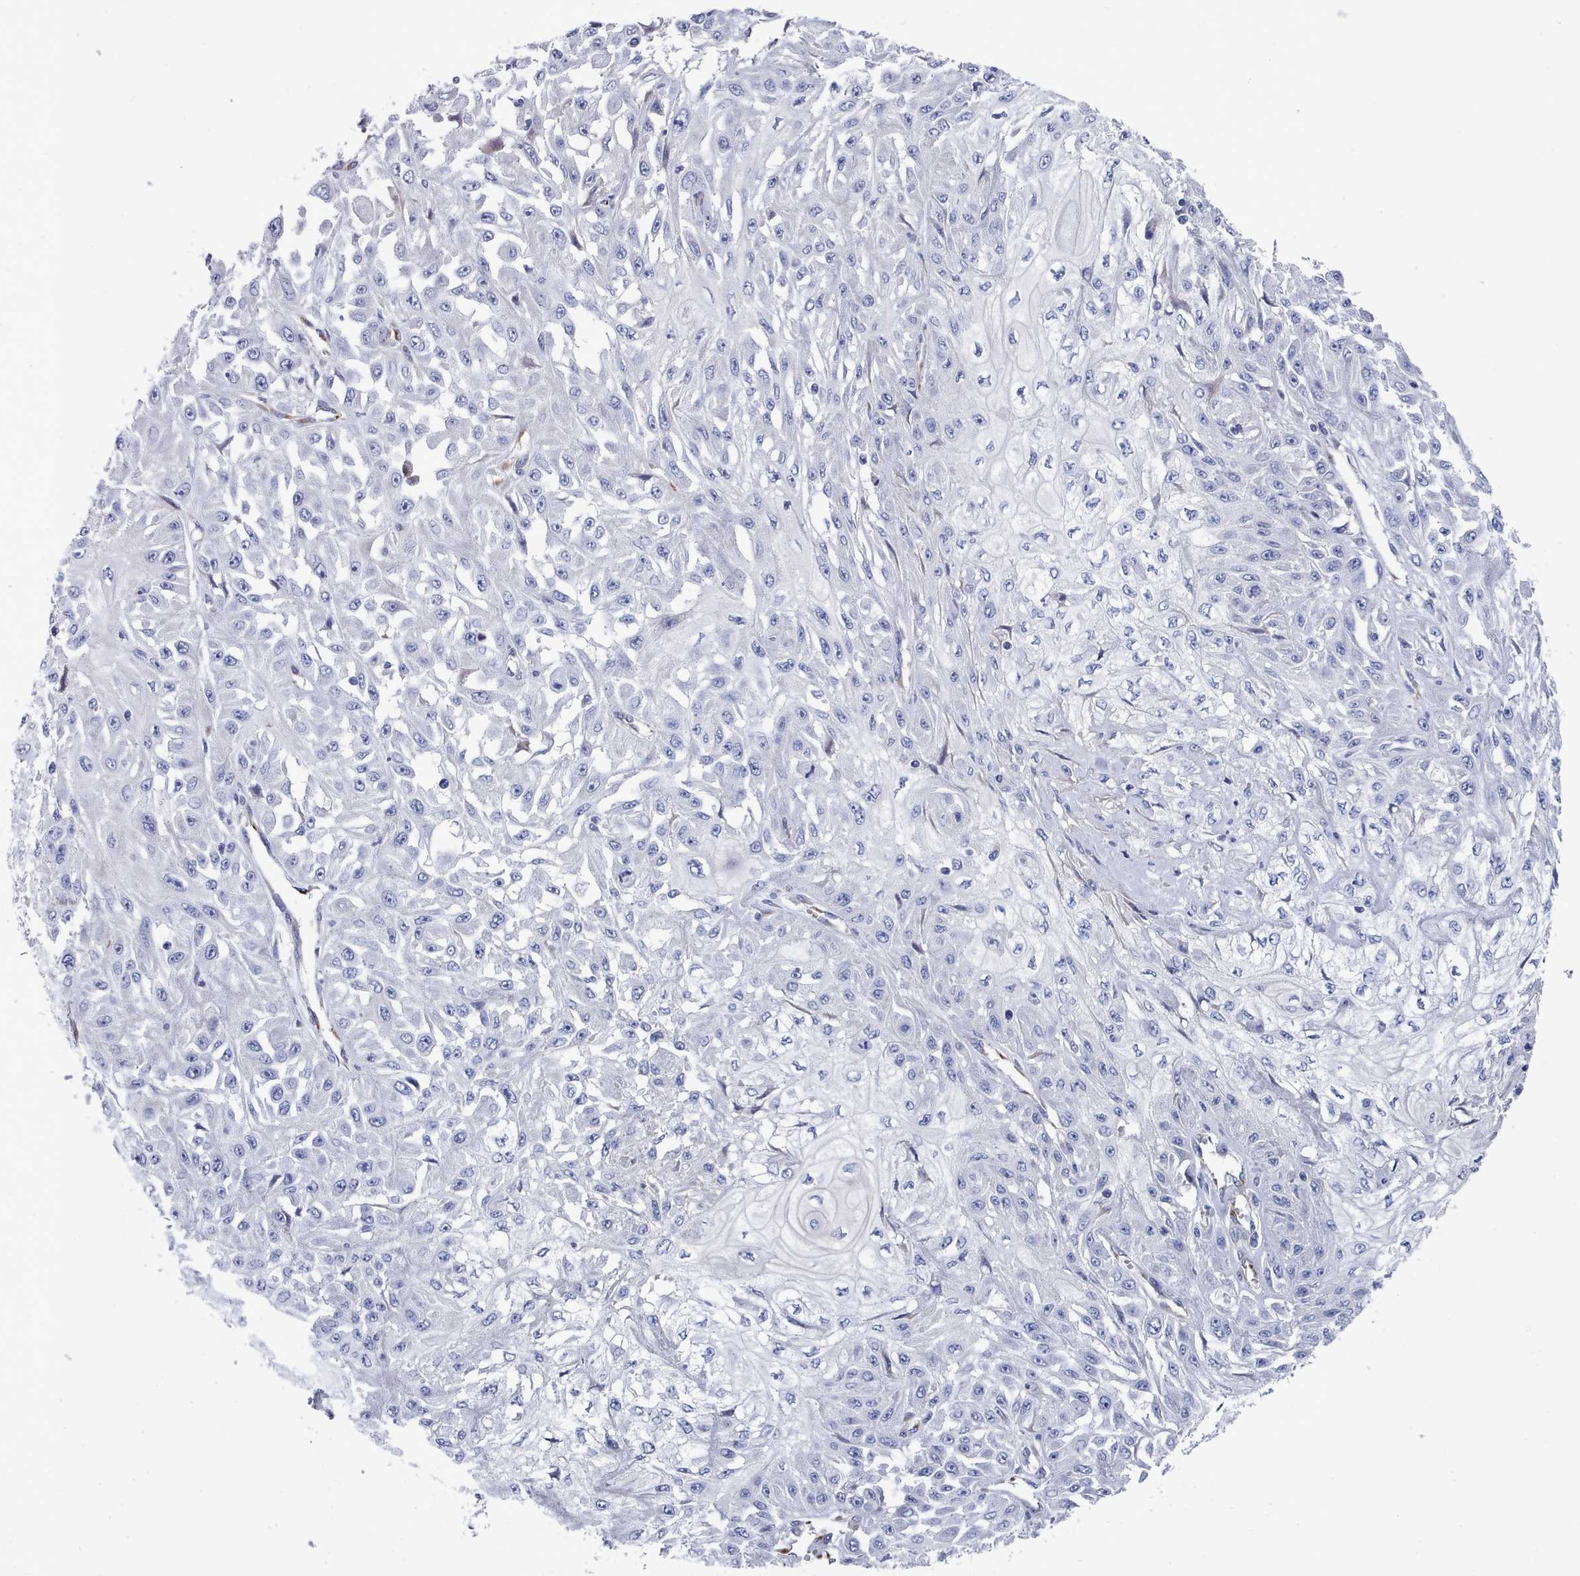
{"staining": {"intensity": "negative", "quantity": "none", "location": "none"}, "tissue": "skin cancer", "cell_type": "Tumor cells", "image_type": "cancer", "snomed": [{"axis": "morphology", "description": "Squamous cell carcinoma, NOS"}, {"axis": "morphology", "description": "Squamous cell carcinoma, metastatic, NOS"}, {"axis": "topography", "description": "Skin"}, {"axis": "topography", "description": "Lymph node"}], "caption": "Skin cancer stained for a protein using IHC exhibits no staining tumor cells.", "gene": "PDE4C", "patient": {"sex": "male", "age": 75}}